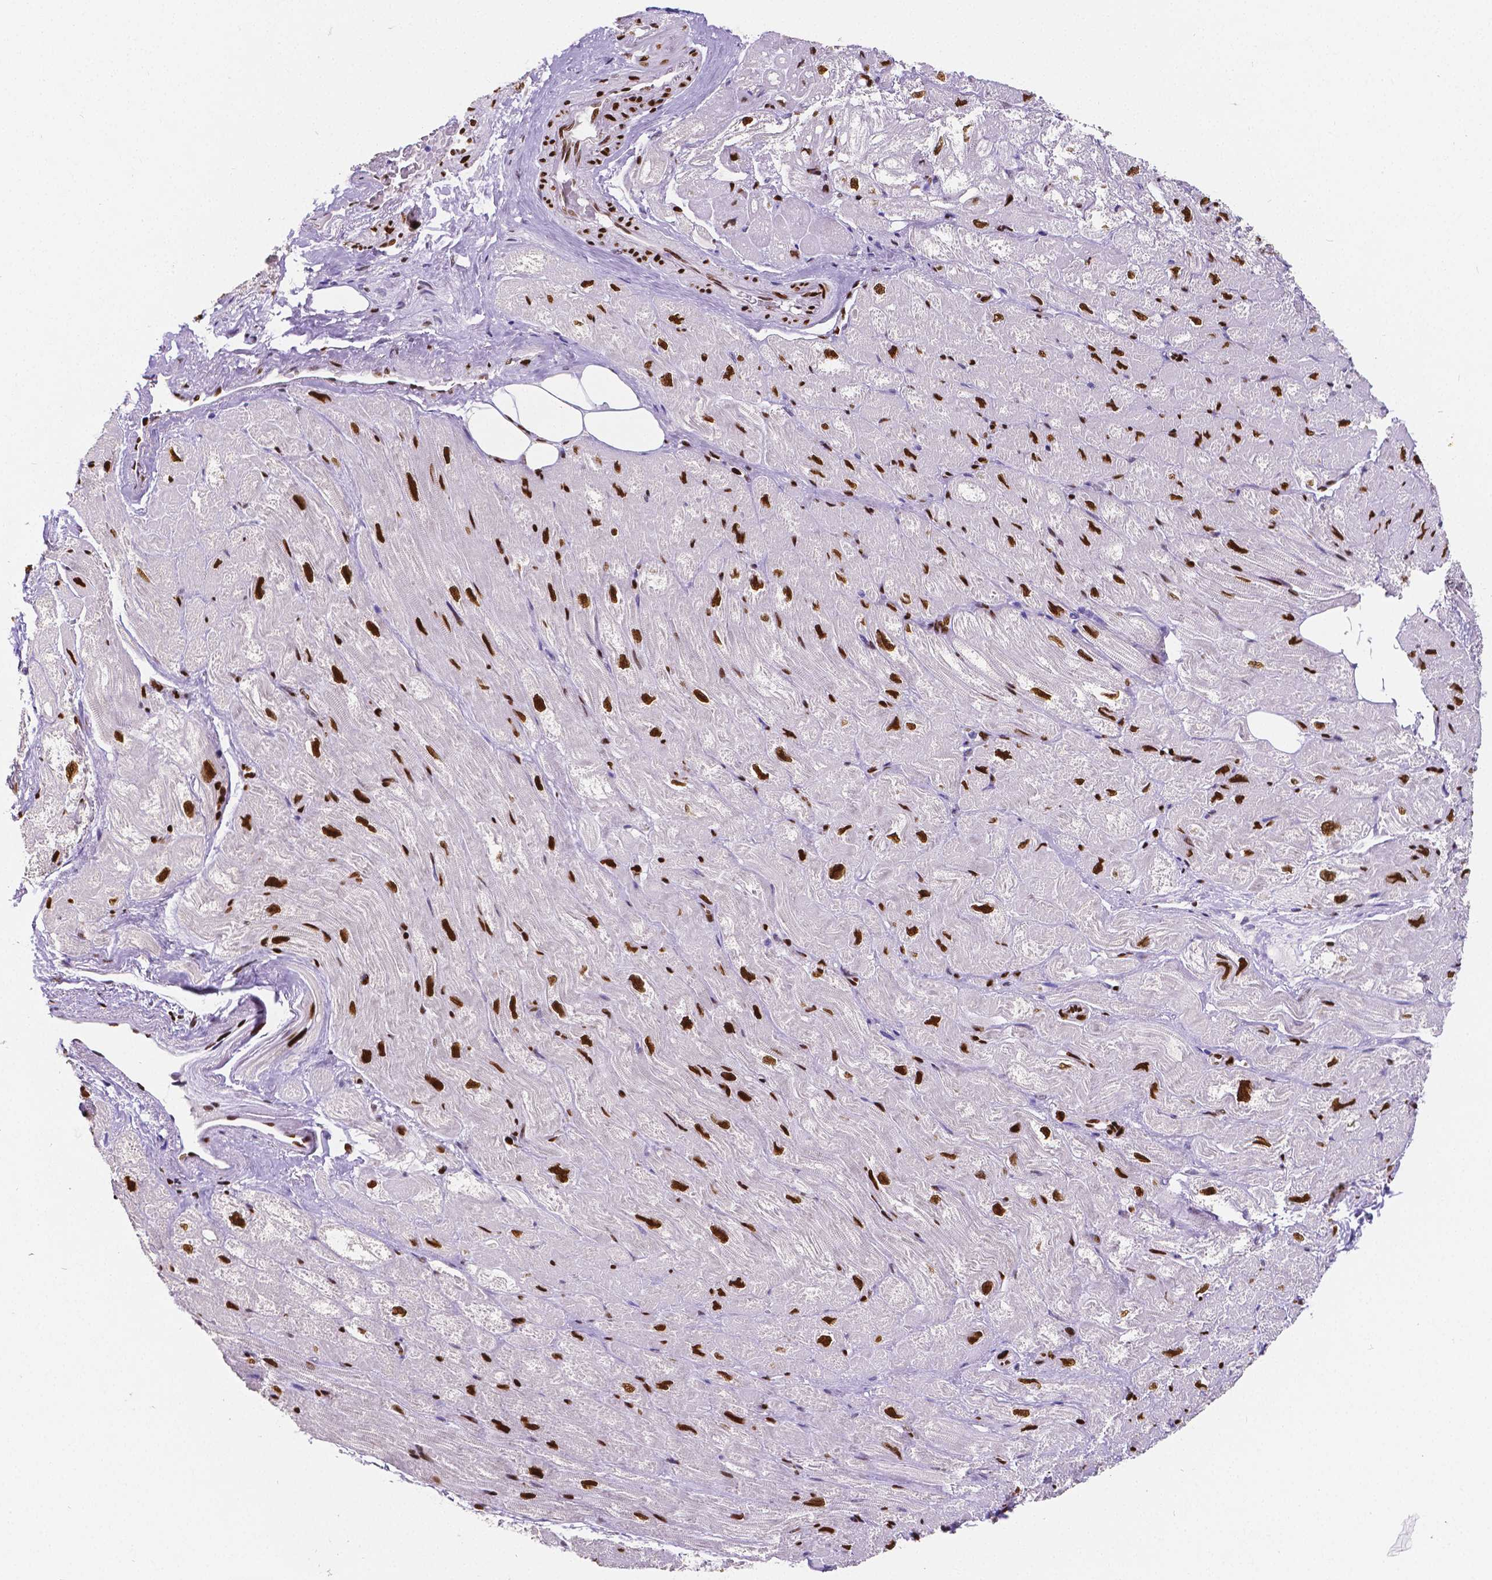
{"staining": {"intensity": "strong", "quantity": "25%-75%", "location": "nuclear"}, "tissue": "heart muscle", "cell_type": "Cardiomyocytes", "image_type": "normal", "snomed": [{"axis": "morphology", "description": "Normal tissue, NOS"}, {"axis": "topography", "description": "Heart"}], "caption": "High-power microscopy captured an immunohistochemistry (IHC) micrograph of unremarkable heart muscle, revealing strong nuclear staining in about 25%-75% of cardiomyocytes. The protein of interest is stained brown, and the nuclei are stained in blue (DAB IHC with brightfield microscopy, high magnification).", "gene": "MEF2C", "patient": {"sex": "female", "age": 69}}